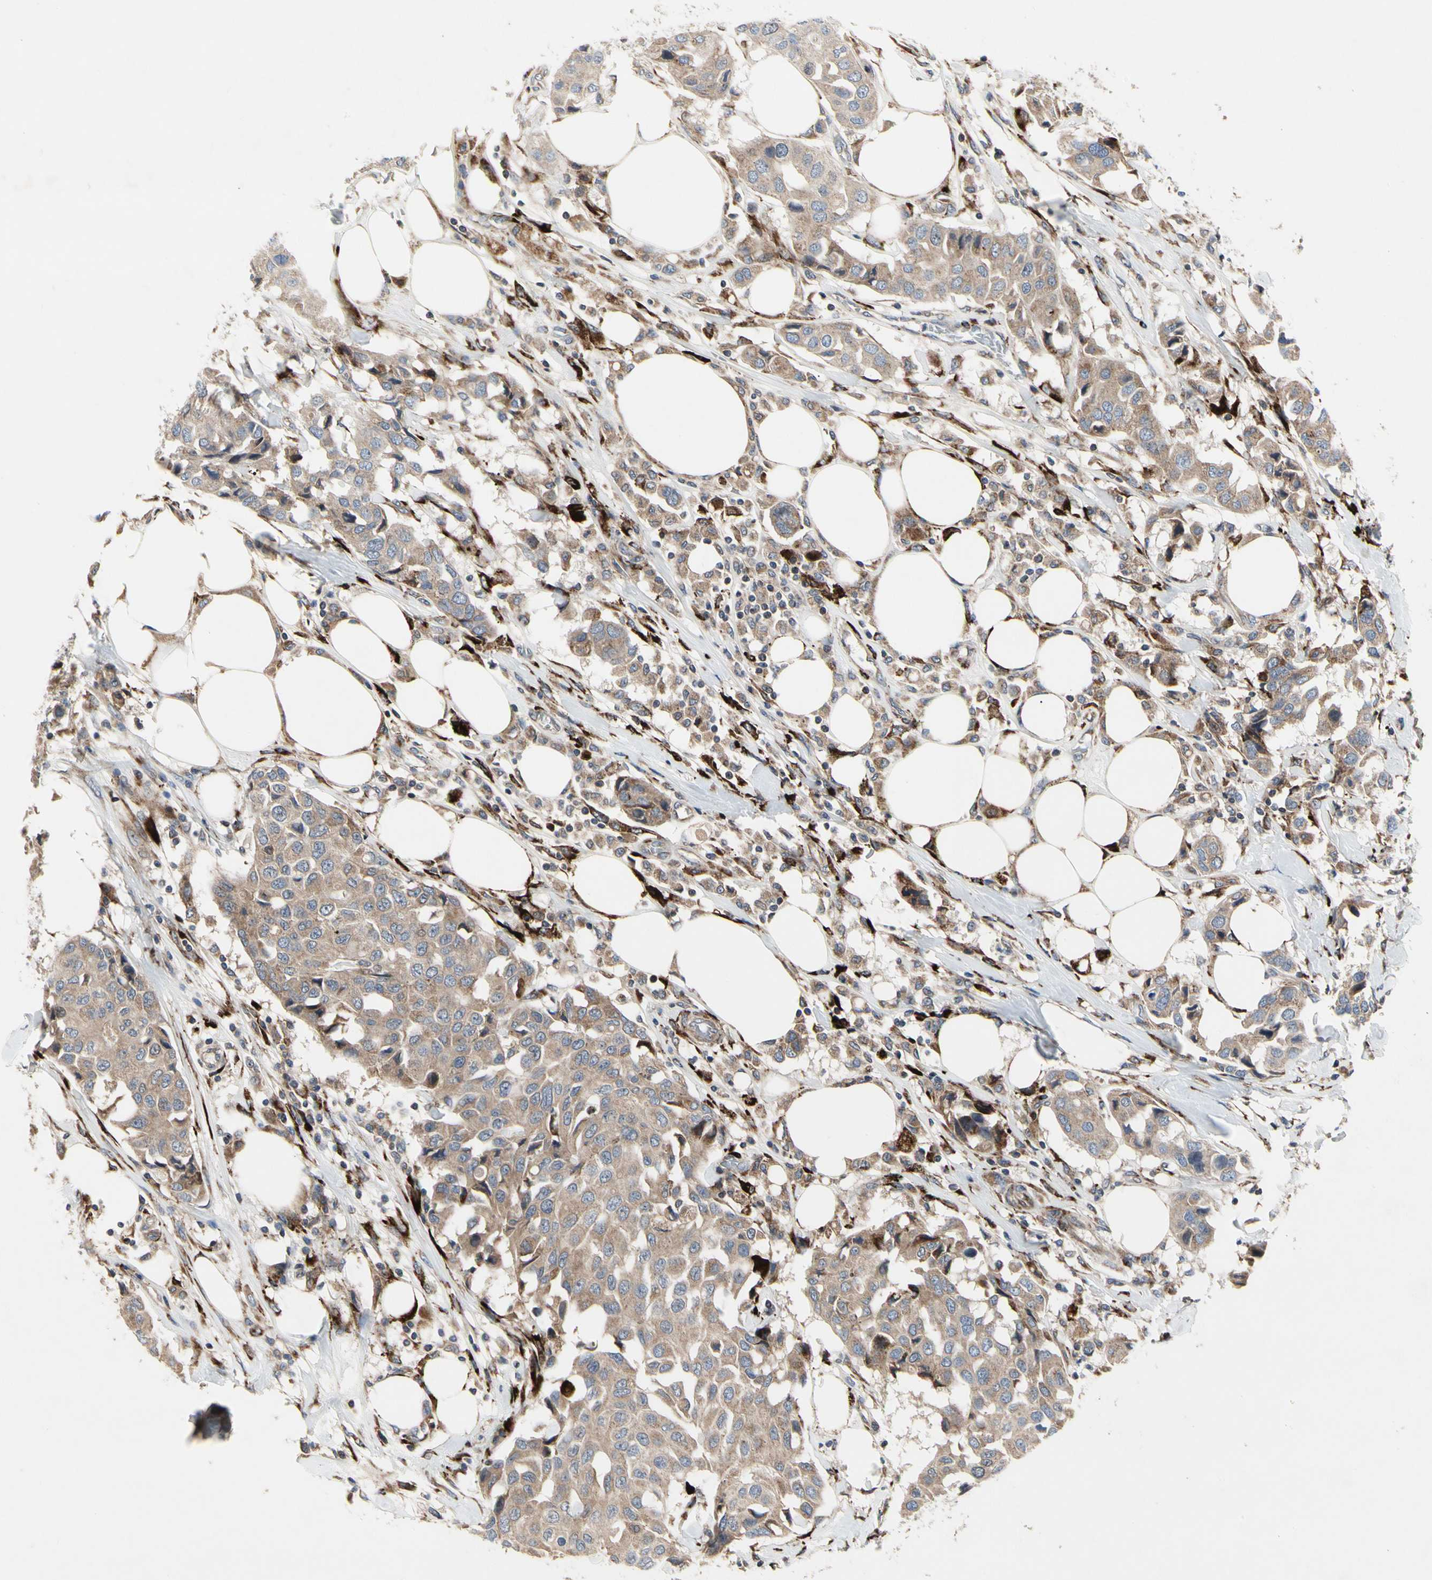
{"staining": {"intensity": "weak", "quantity": ">75%", "location": "cytoplasmic/membranous"}, "tissue": "breast cancer", "cell_type": "Tumor cells", "image_type": "cancer", "snomed": [{"axis": "morphology", "description": "Duct carcinoma"}, {"axis": "topography", "description": "Breast"}], "caption": "A brown stain shows weak cytoplasmic/membranous staining of a protein in human breast cancer tumor cells.", "gene": "MMEL1", "patient": {"sex": "female", "age": 80}}